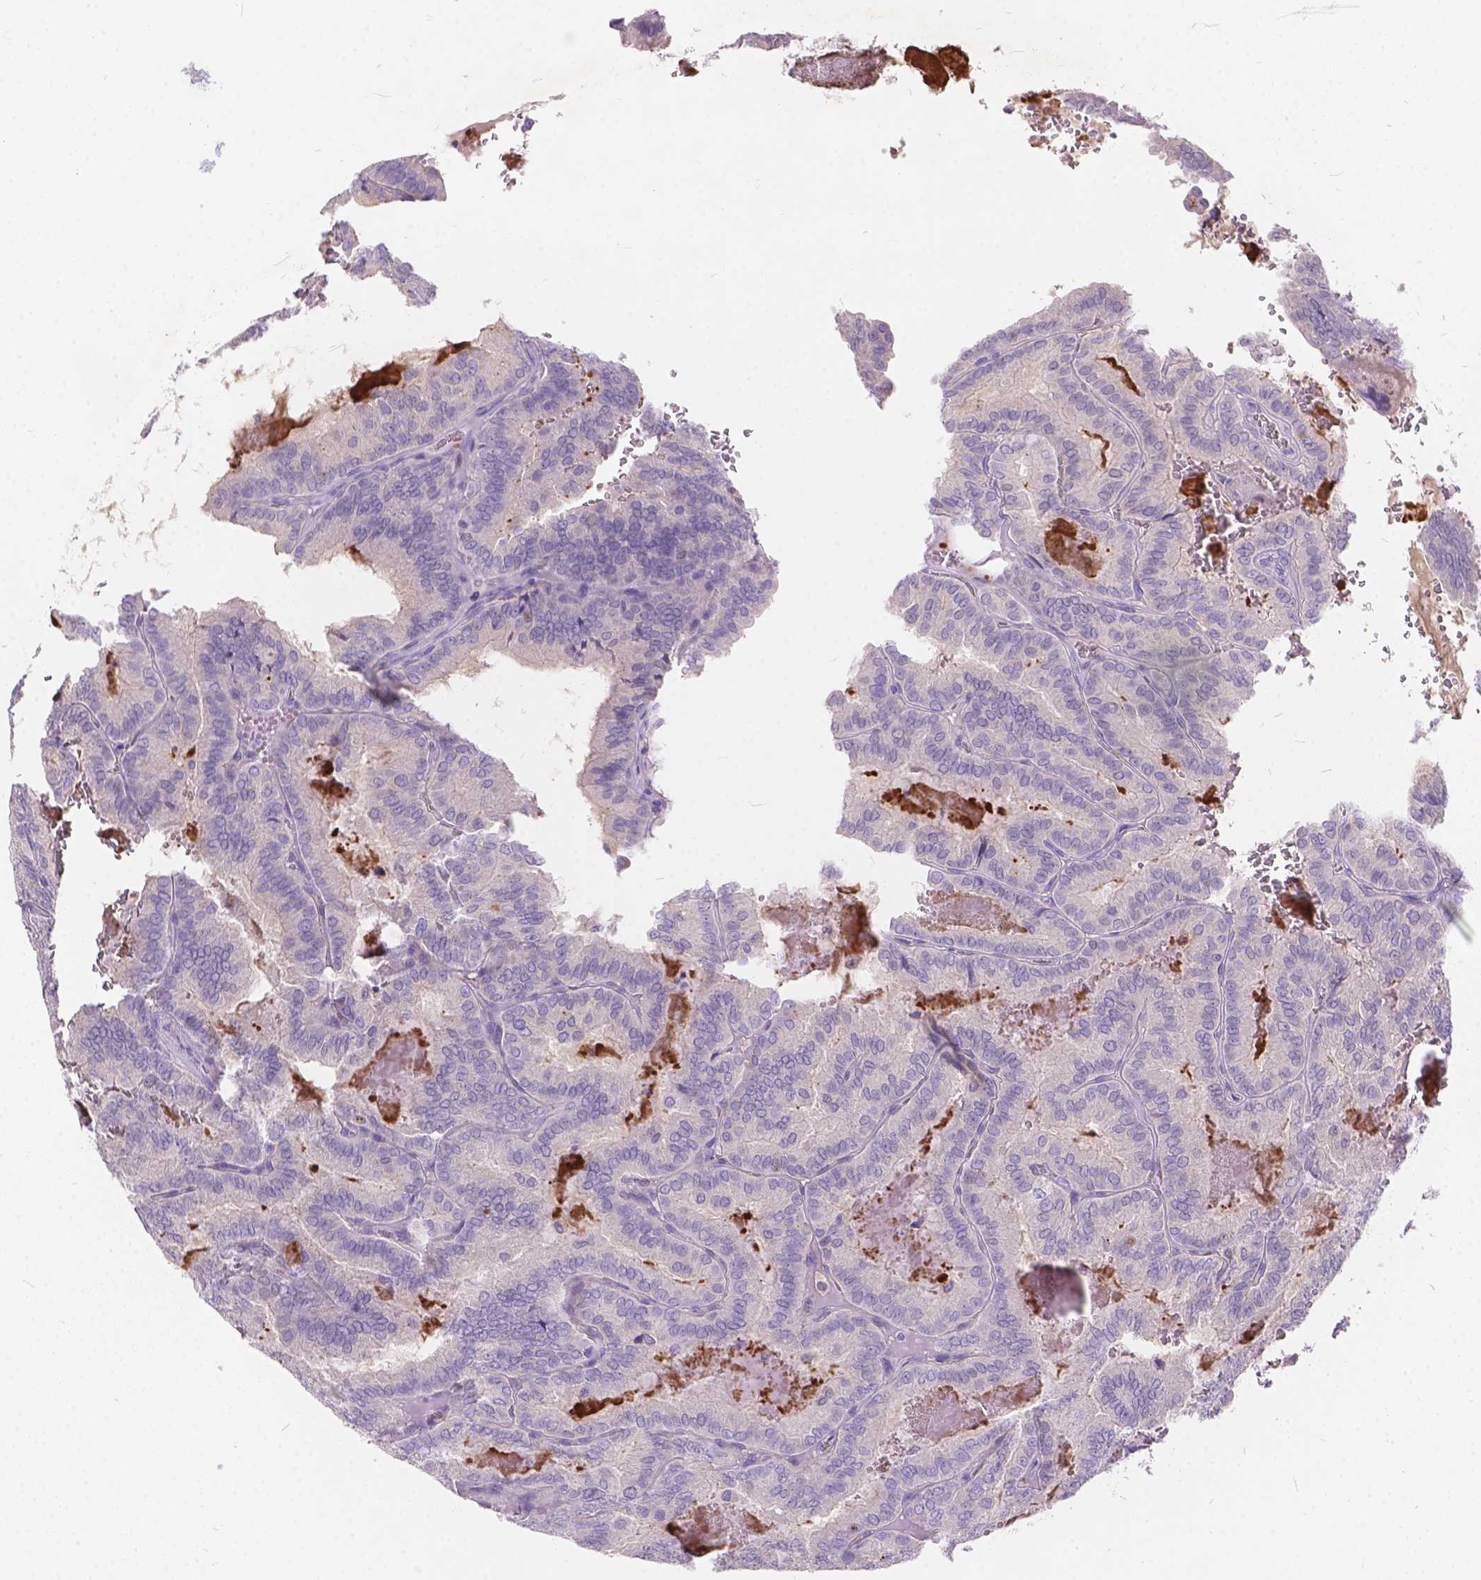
{"staining": {"intensity": "negative", "quantity": "none", "location": "none"}, "tissue": "thyroid cancer", "cell_type": "Tumor cells", "image_type": "cancer", "snomed": [{"axis": "morphology", "description": "Papillary adenocarcinoma, NOS"}, {"axis": "topography", "description": "Thyroid gland"}], "caption": "IHC image of neoplastic tissue: thyroid cancer stained with DAB shows no significant protein staining in tumor cells.", "gene": "PEX11G", "patient": {"sex": "female", "age": 75}}